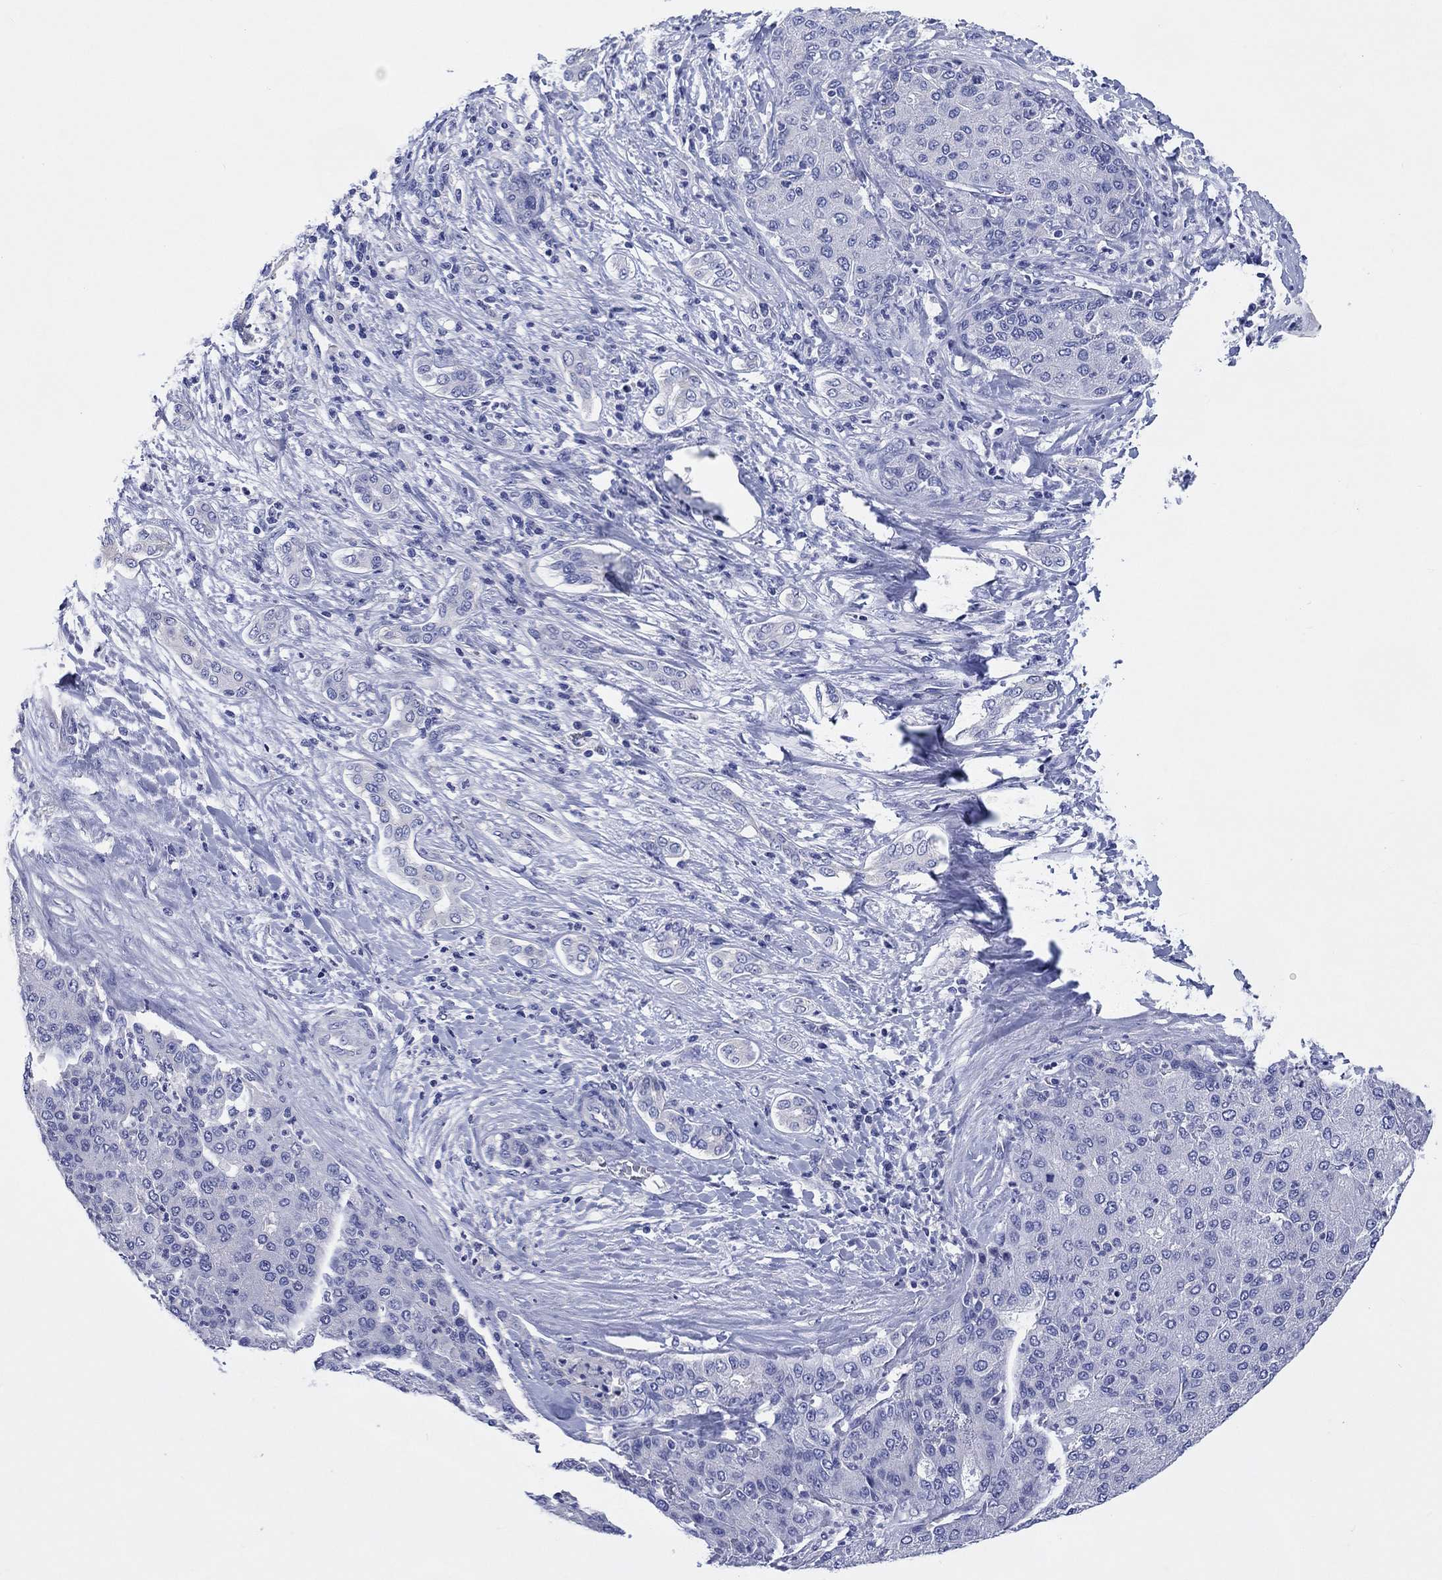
{"staining": {"intensity": "negative", "quantity": "none", "location": "none"}, "tissue": "liver cancer", "cell_type": "Tumor cells", "image_type": "cancer", "snomed": [{"axis": "morphology", "description": "Carcinoma, Hepatocellular, NOS"}, {"axis": "topography", "description": "Liver"}], "caption": "Immunohistochemistry micrograph of neoplastic tissue: human liver cancer stained with DAB (3,3'-diaminobenzidine) shows no significant protein expression in tumor cells.", "gene": "TOMM20L", "patient": {"sex": "male", "age": 65}}